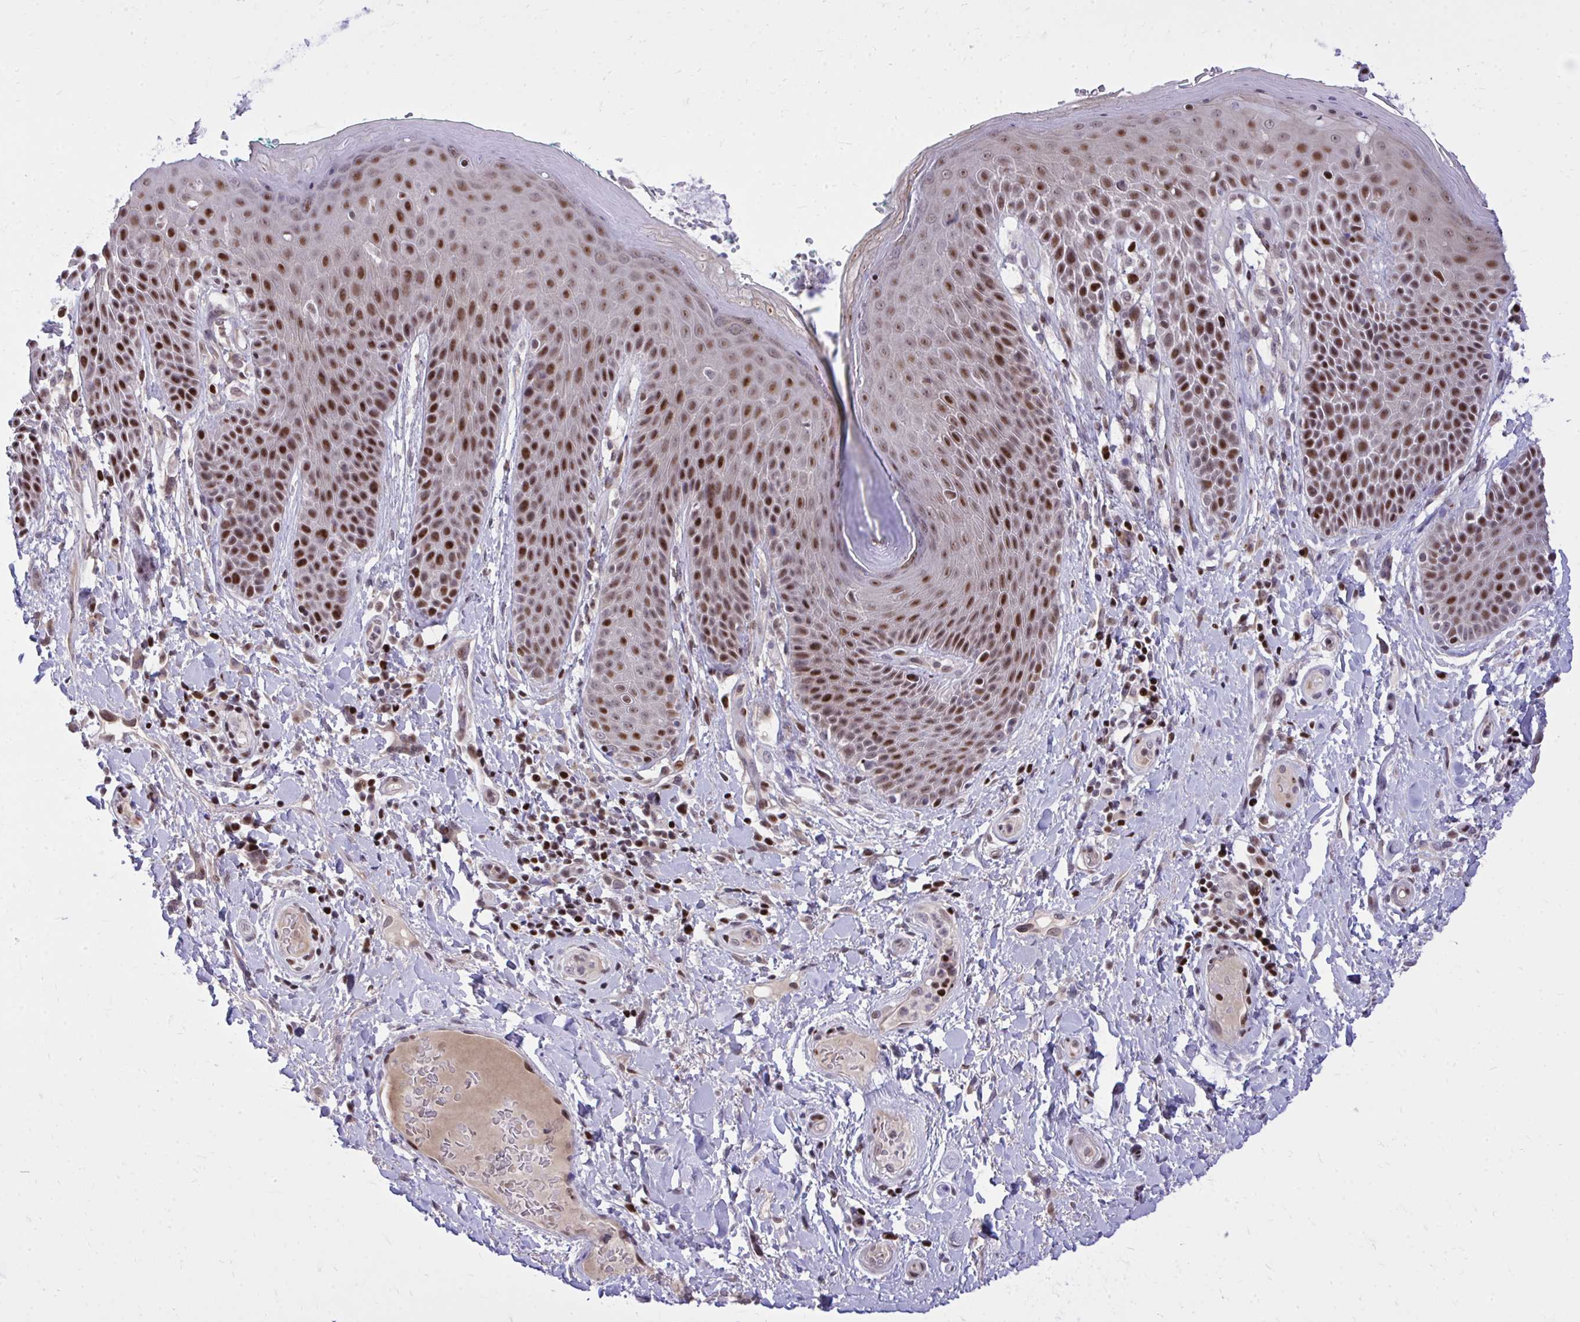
{"staining": {"intensity": "strong", "quantity": "25%-75%", "location": "nuclear"}, "tissue": "skin", "cell_type": "Epidermal cells", "image_type": "normal", "snomed": [{"axis": "morphology", "description": "Normal tissue, NOS"}, {"axis": "topography", "description": "Anal"}, {"axis": "topography", "description": "Peripheral nerve tissue"}], "caption": "IHC (DAB (3,3'-diaminobenzidine)) staining of benign human skin demonstrates strong nuclear protein expression in about 25%-75% of epidermal cells.", "gene": "C14orf39", "patient": {"sex": "male", "age": 51}}